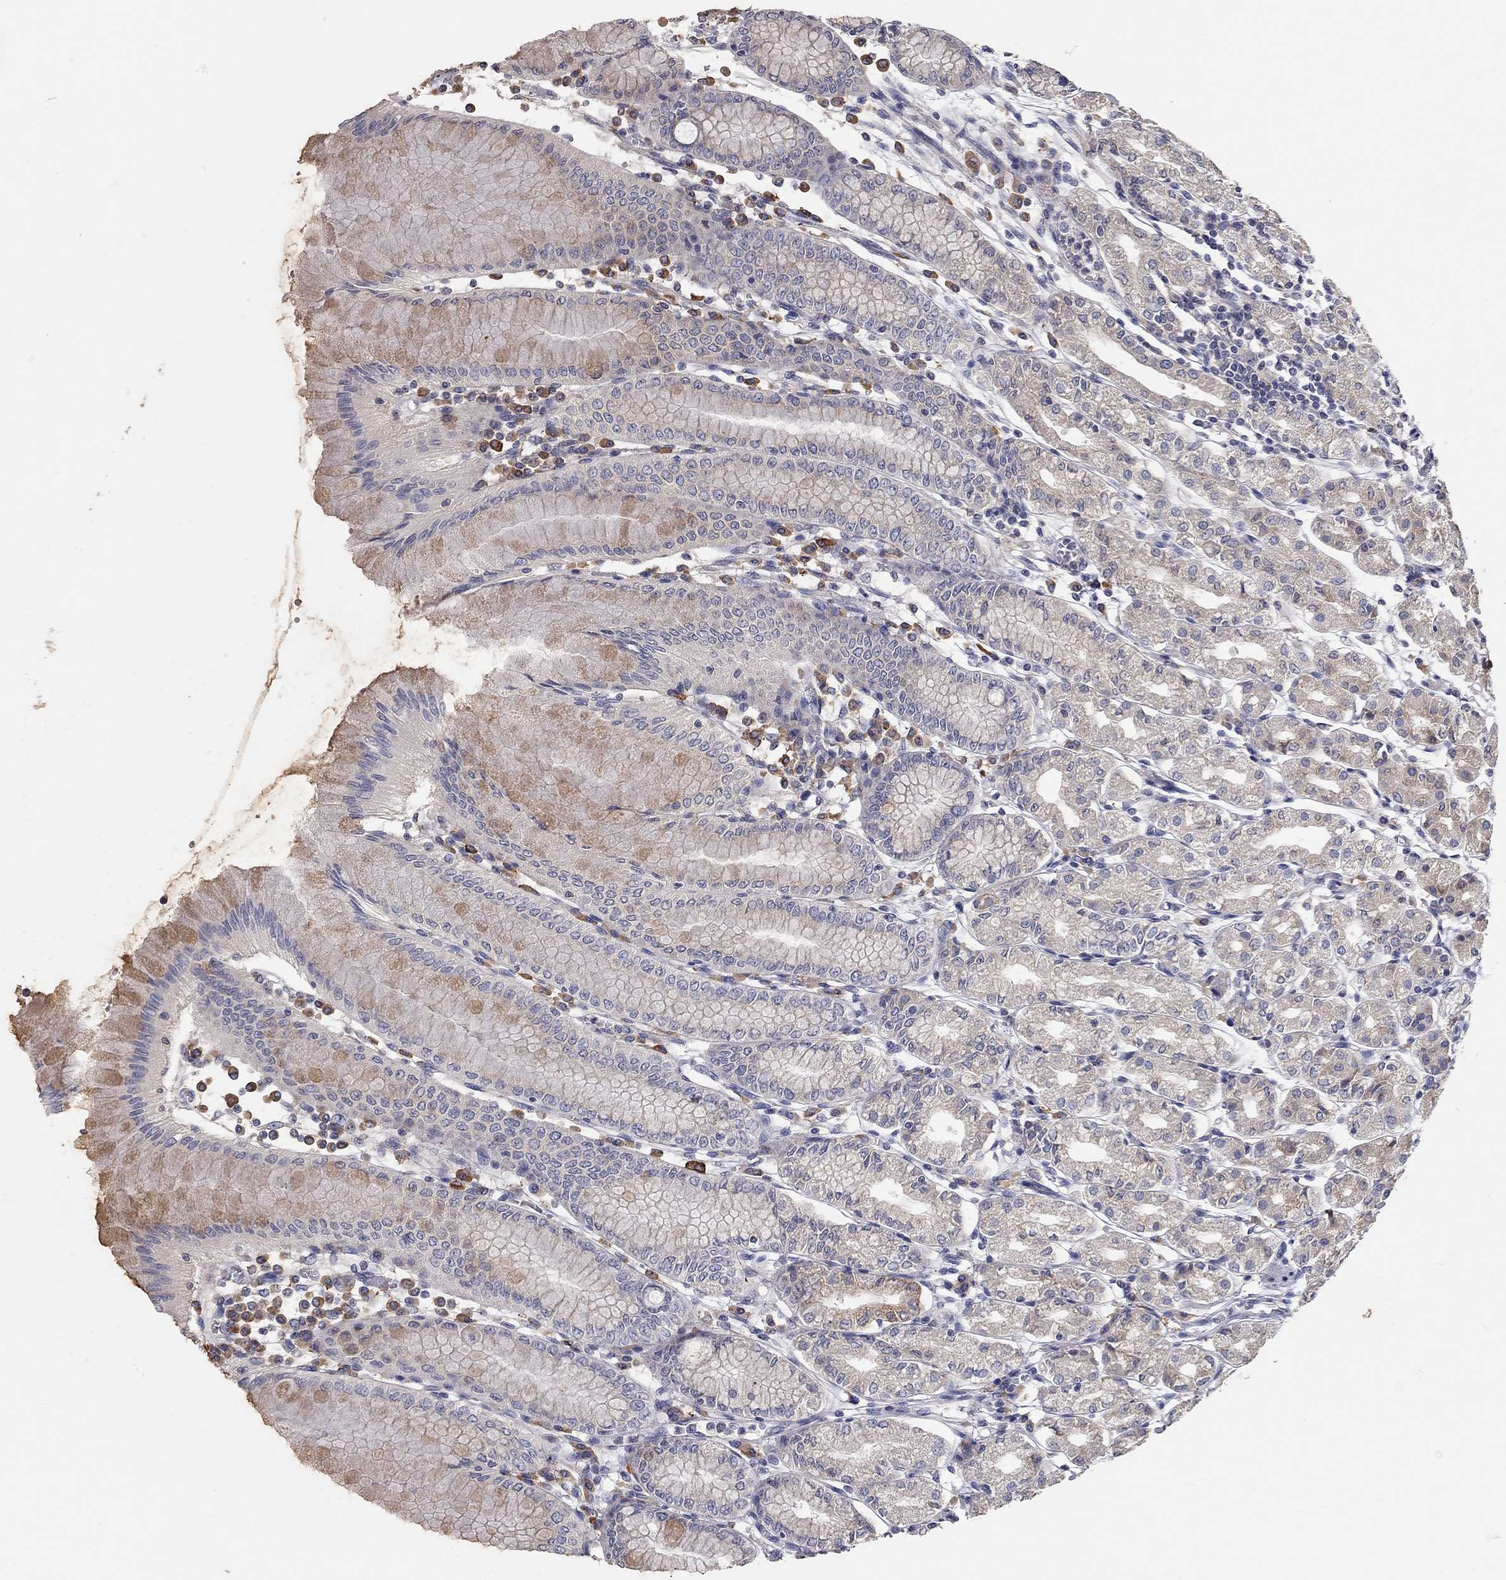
{"staining": {"intensity": "moderate", "quantity": "<25%", "location": "cytoplasmic/membranous"}, "tissue": "stomach", "cell_type": "Glandular cells", "image_type": "normal", "snomed": [{"axis": "morphology", "description": "Normal tissue, NOS"}, {"axis": "topography", "description": "Skeletal muscle"}, {"axis": "topography", "description": "Stomach"}], "caption": "This image displays unremarkable stomach stained with immunohistochemistry (IHC) to label a protein in brown. The cytoplasmic/membranous of glandular cells show moderate positivity for the protein. Nuclei are counter-stained blue.", "gene": "XAGE2", "patient": {"sex": "female", "age": 57}}